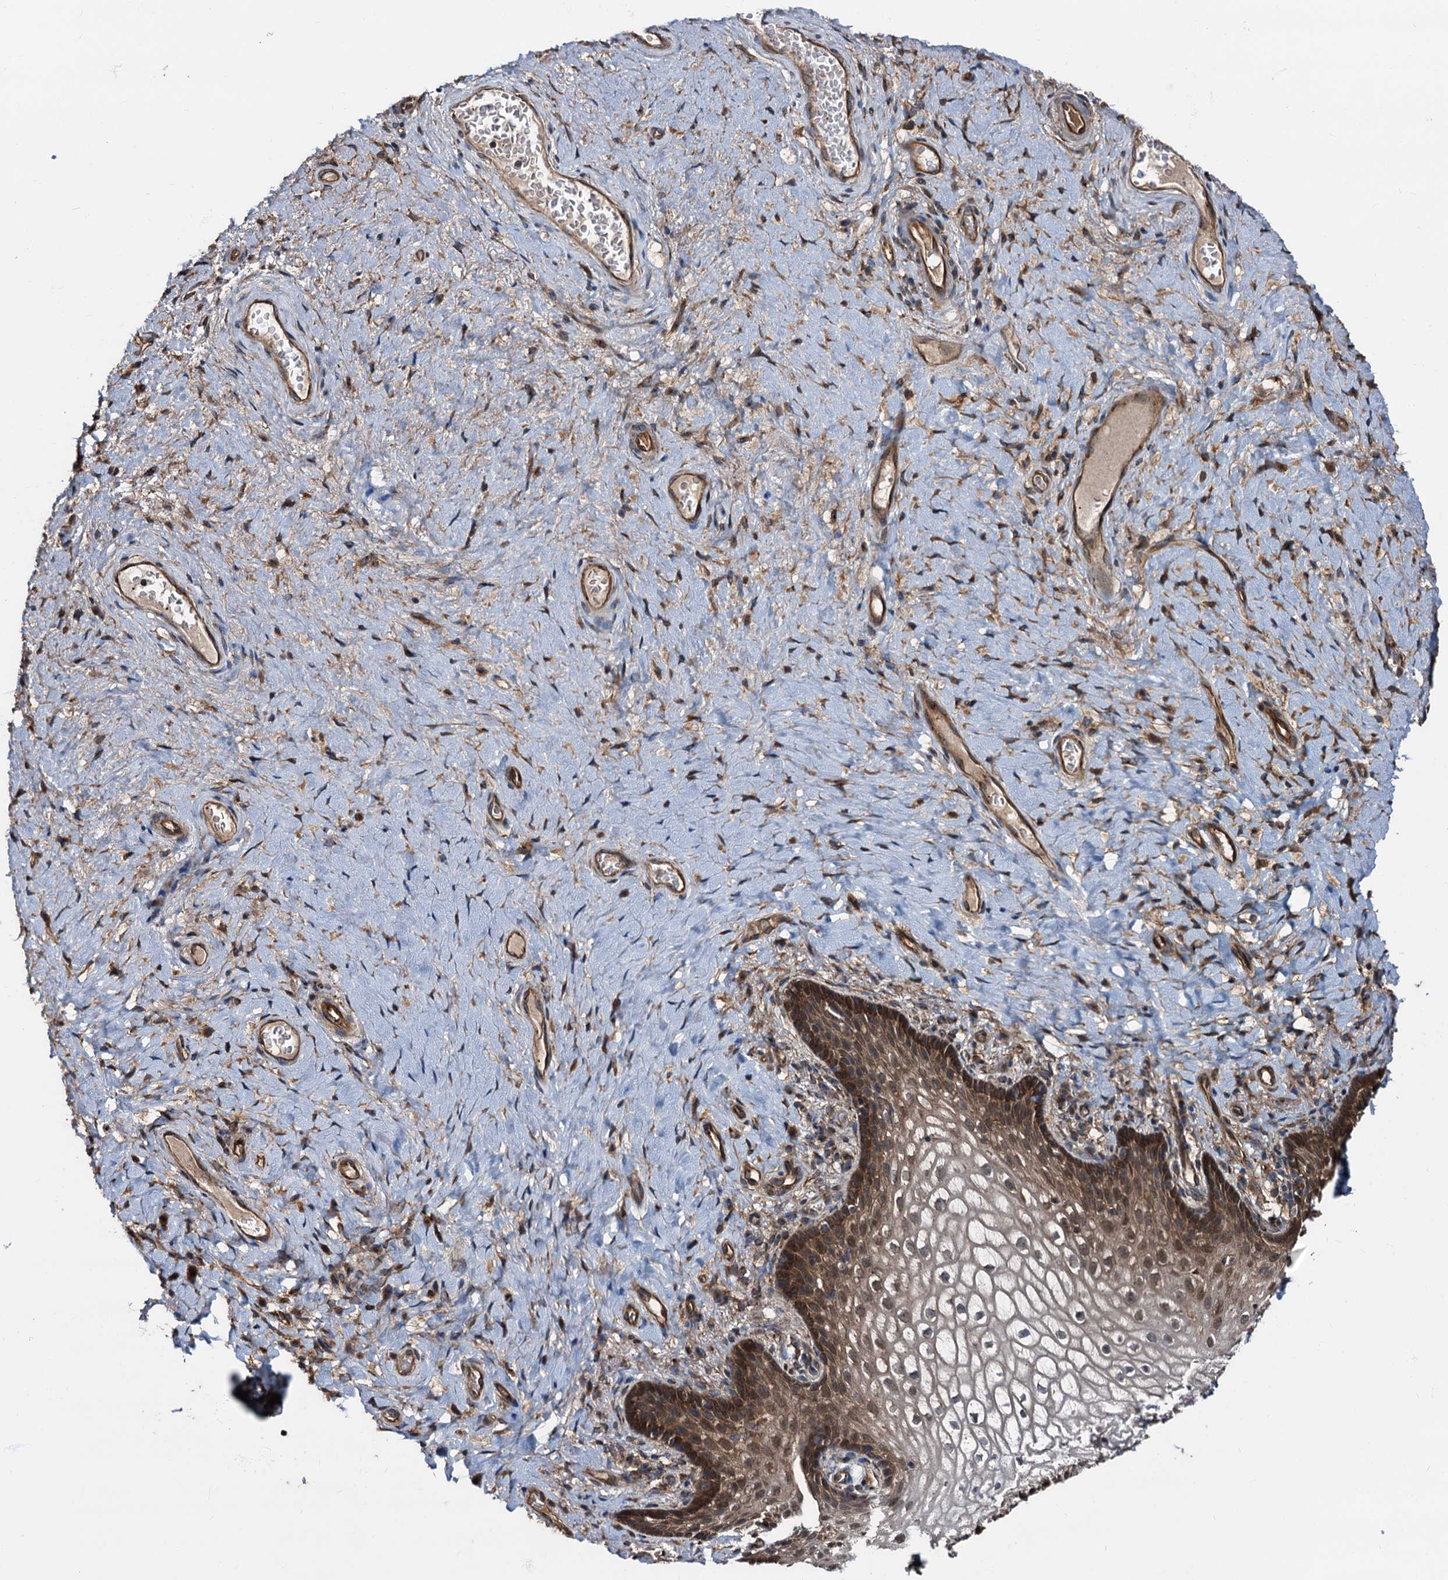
{"staining": {"intensity": "strong", "quantity": ">75%", "location": "cytoplasmic/membranous"}, "tissue": "vagina", "cell_type": "Squamous epithelial cells", "image_type": "normal", "snomed": [{"axis": "morphology", "description": "Normal tissue, NOS"}, {"axis": "topography", "description": "Vagina"}], "caption": "Immunohistochemical staining of normal vagina shows high levels of strong cytoplasmic/membranous staining in approximately >75% of squamous epithelial cells.", "gene": "PEX5", "patient": {"sex": "female", "age": 60}}